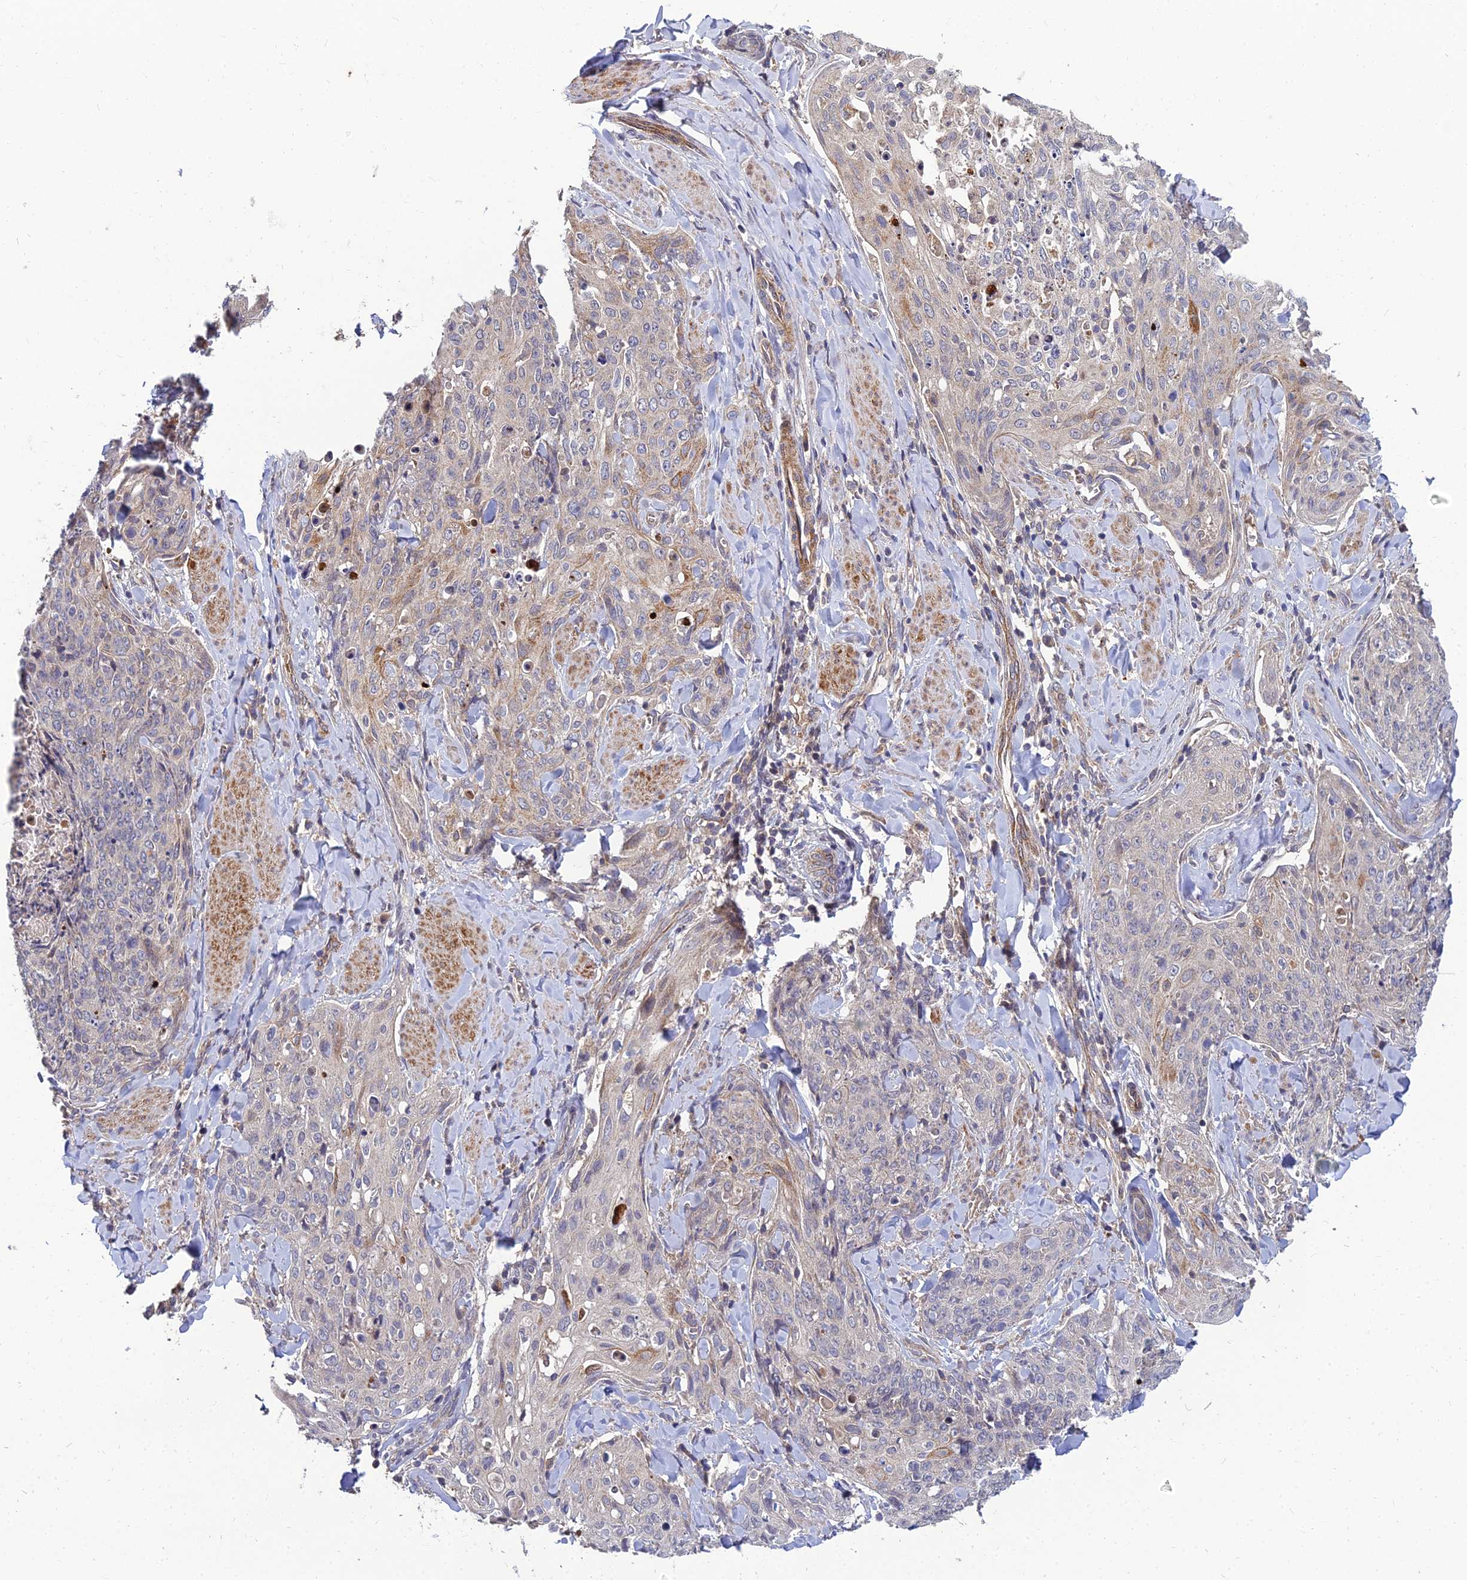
{"staining": {"intensity": "weak", "quantity": "<25%", "location": "cytoplasmic/membranous"}, "tissue": "skin cancer", "cell_type": "Tumor cells", "image_type": "cancer", "snomed": [{"axis": "morphology", "description": "Squamous cell carcinoma, NOS"}, {"axis": "topography", "description": "Skin"}, {"axis": "topography", "description": "Vulva"}], "caption": "IHC image of human skin cancer stained for a protein (brown), which exhibits no expression in tumor cells.", "gene": "NPY", "patient": {"sex": "female", "age": 85}}